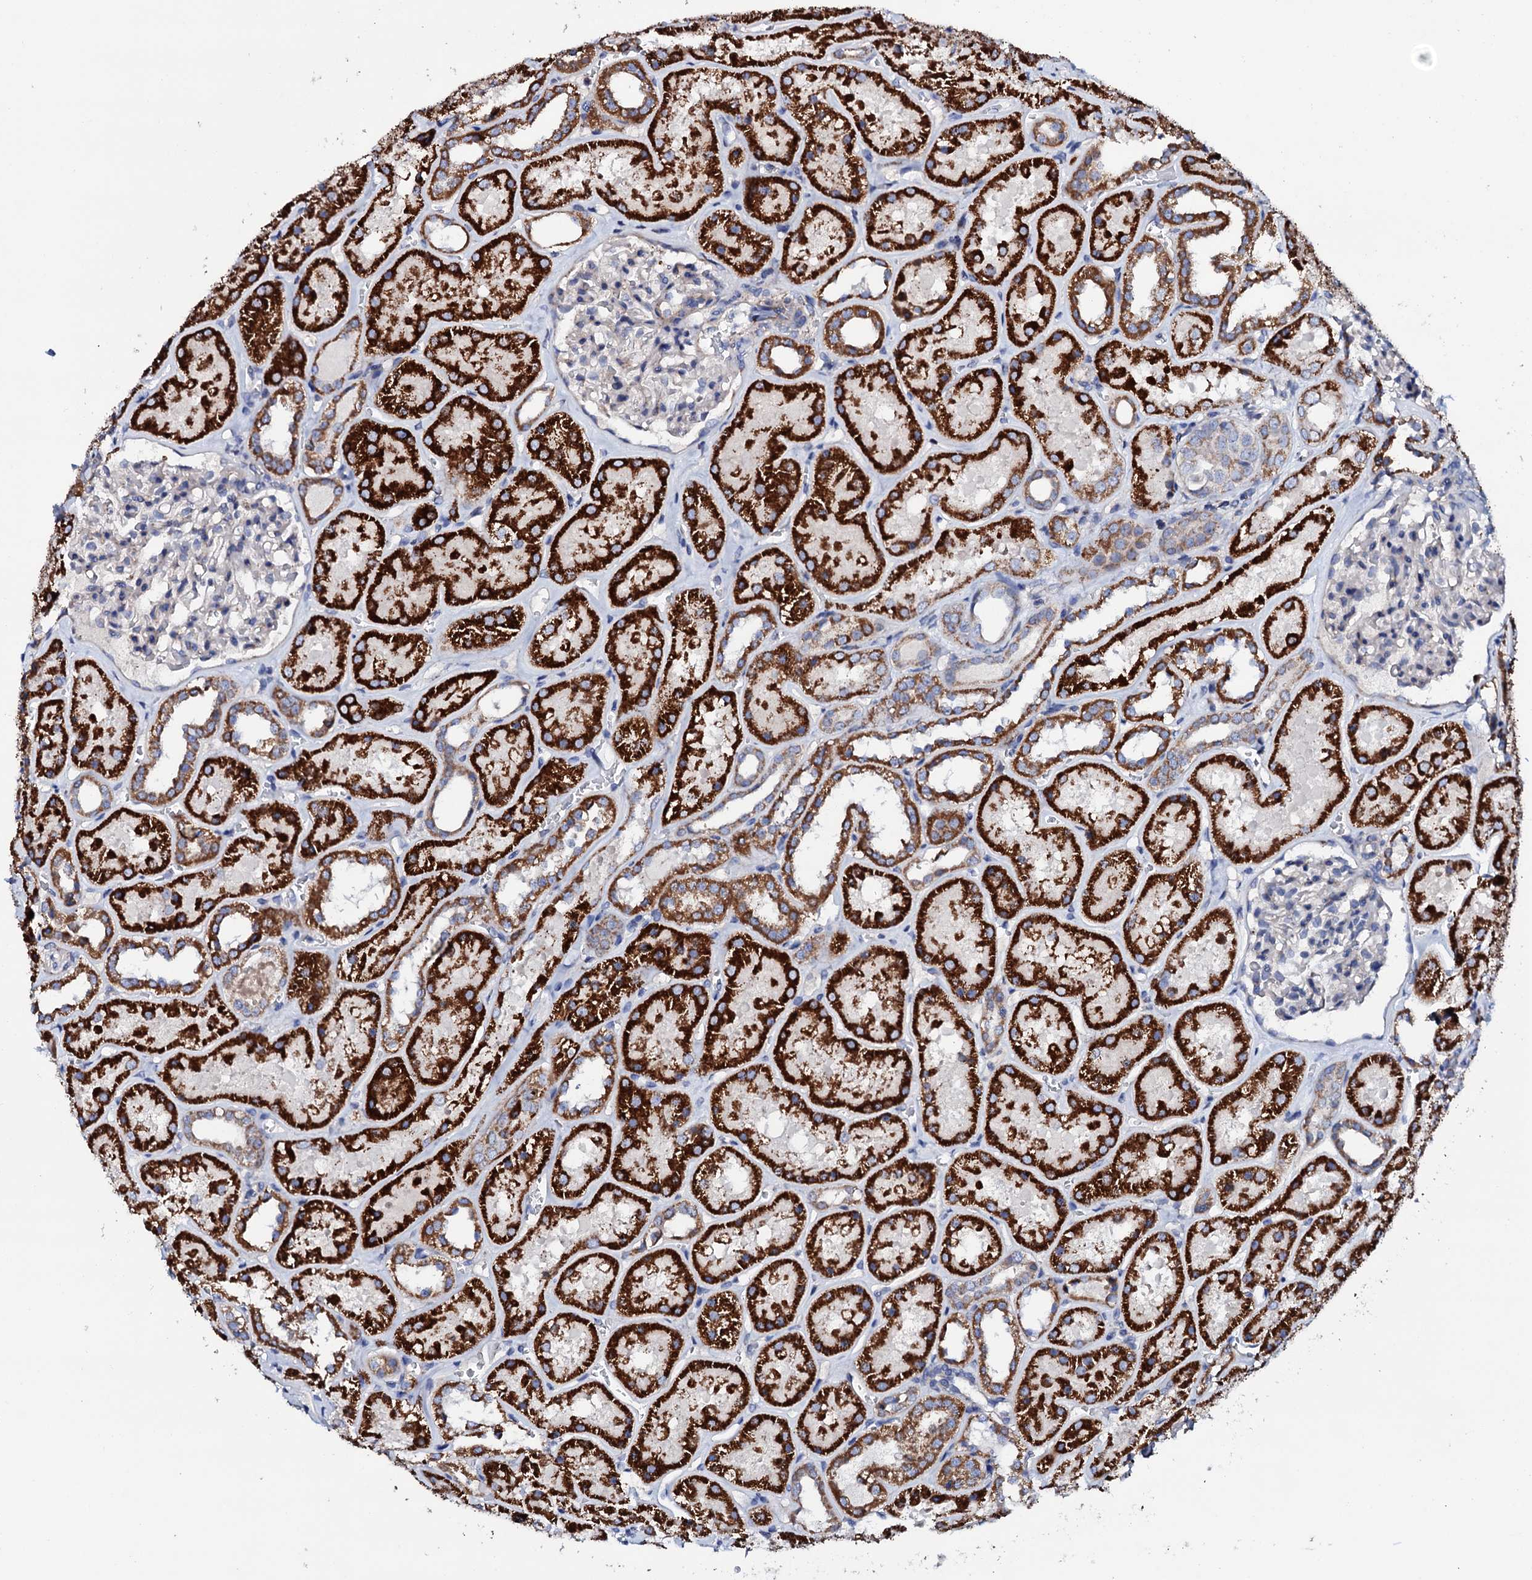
{"staining": {"intensity": "negative", "quantity": "none", "location": "none"}, "tissue": "kidney", "cell_type": "Cells in glomeruli", "image_type": "normal", "snomed": [{"axis": "morphology", "description": "Normal tissue, NOS"}, {"axis": "topography", "description": "Kidney"}], "caption": "Immunohistochemical staining of normal human kidney reveals no significant positivity in cells in glomeruli. (Immunohistochemistry (ihc), brightfield microscopy, high magnification).", "gene": "TCAF2C", "patient": {"sex": "female", "age": 41}}